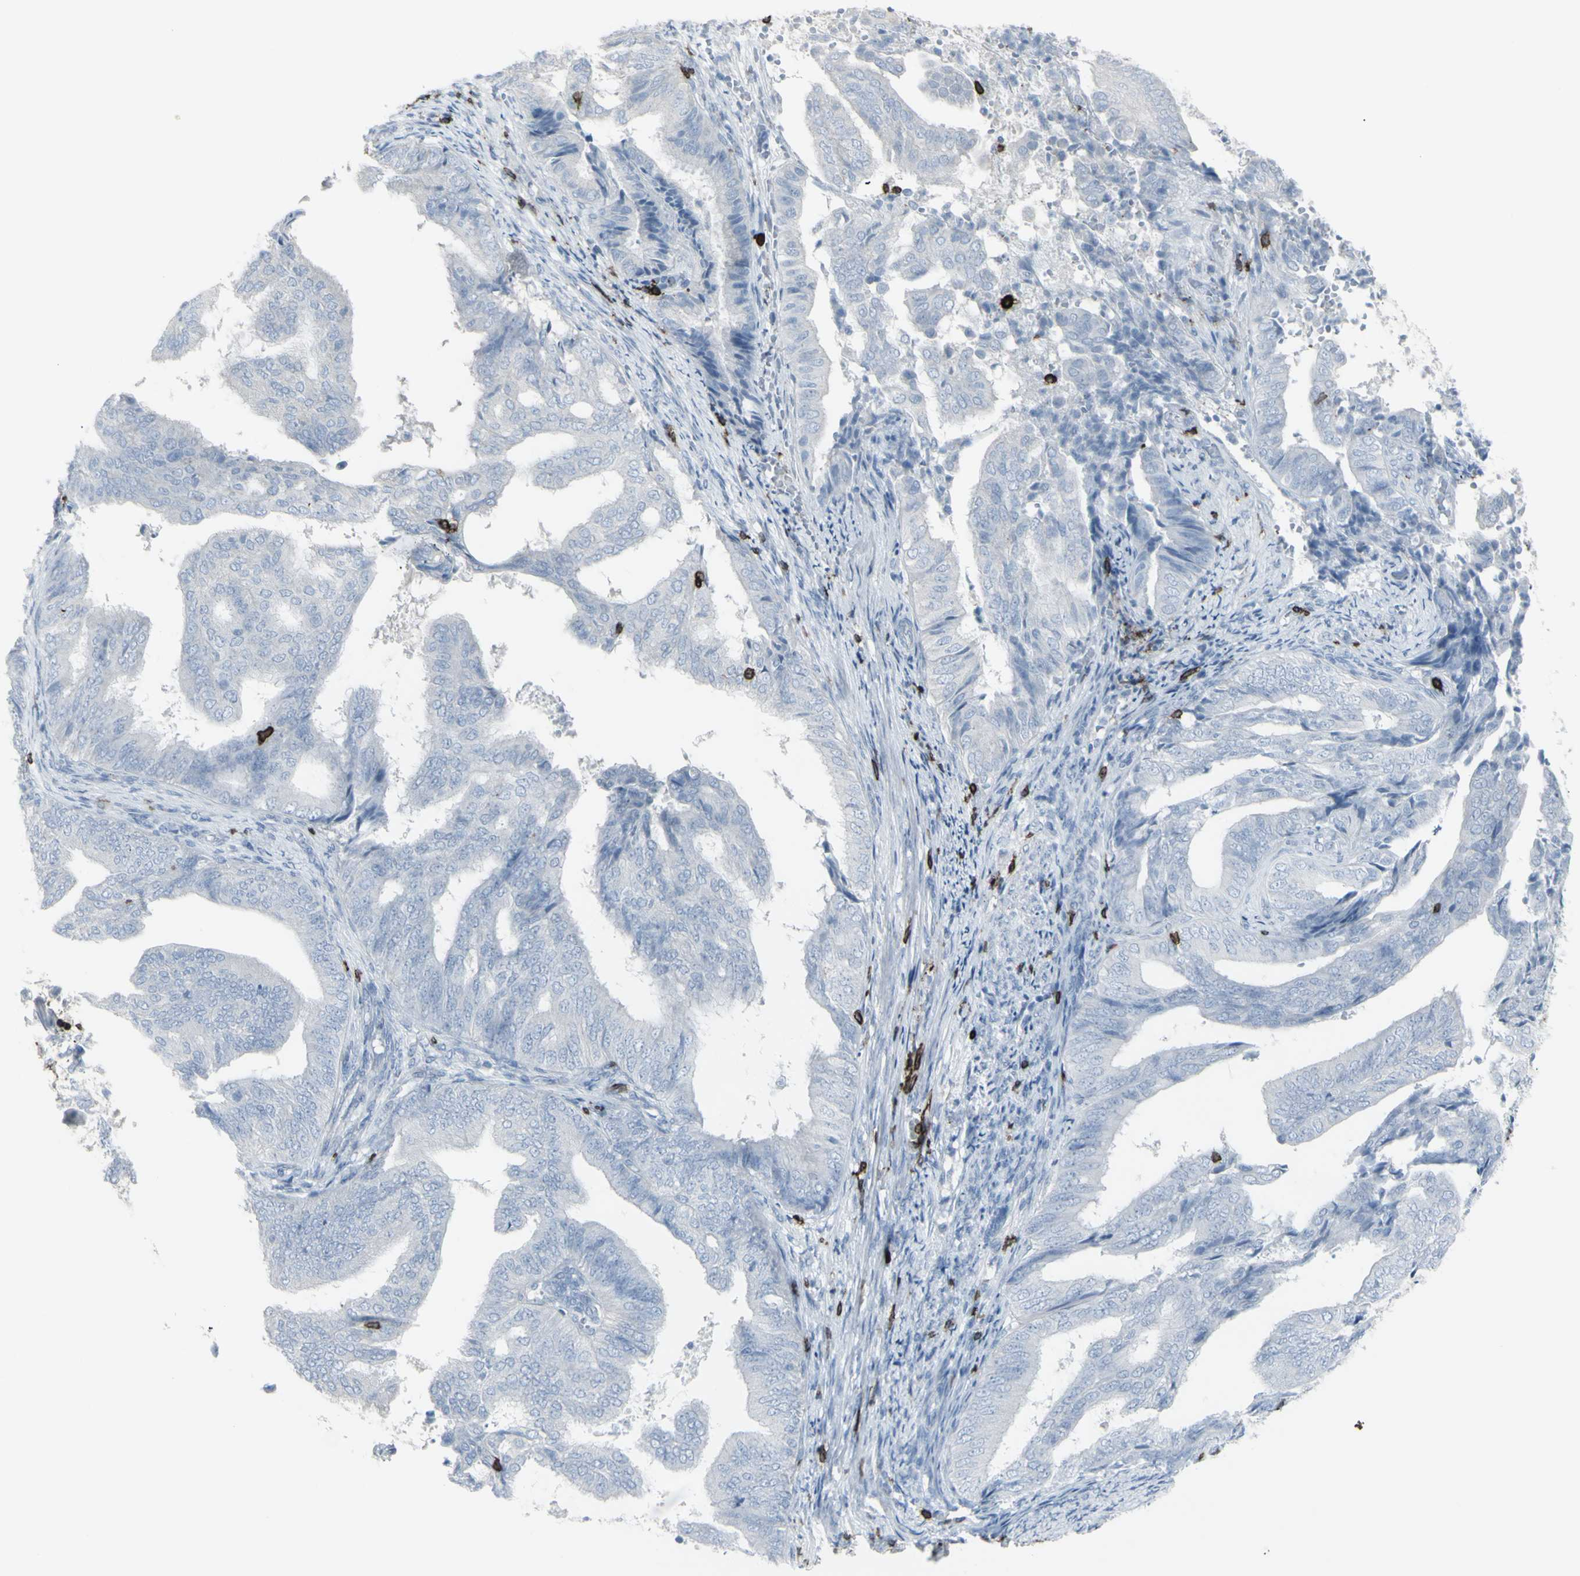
{"staining": {"intensity": "negative", "quantity": "none", "location": "none"}, "tissue": "endometrial cancer", "cell_type": "Tumor cells", "image_type": "cancer", "snomed": [{"axis": "morphology", "description": "Adenocarcinoma, NOS"}, {"axis": "topography", "description": "Endometrium"}], "caption": "A high-resolution histopathology image shows immunohistochemistry staining of endometrial adenocarcinoma, which exhibits no significant expression in tumor cells. The staining was performed using DAB (3,3'-diaminobenzidine) to visualize the protein expression in brown, while the nuclei were stained in blue with hematoxylin (Magnification: 20x).", "gene": "CD247", "patient": {"sex": "female", "age": 58}}